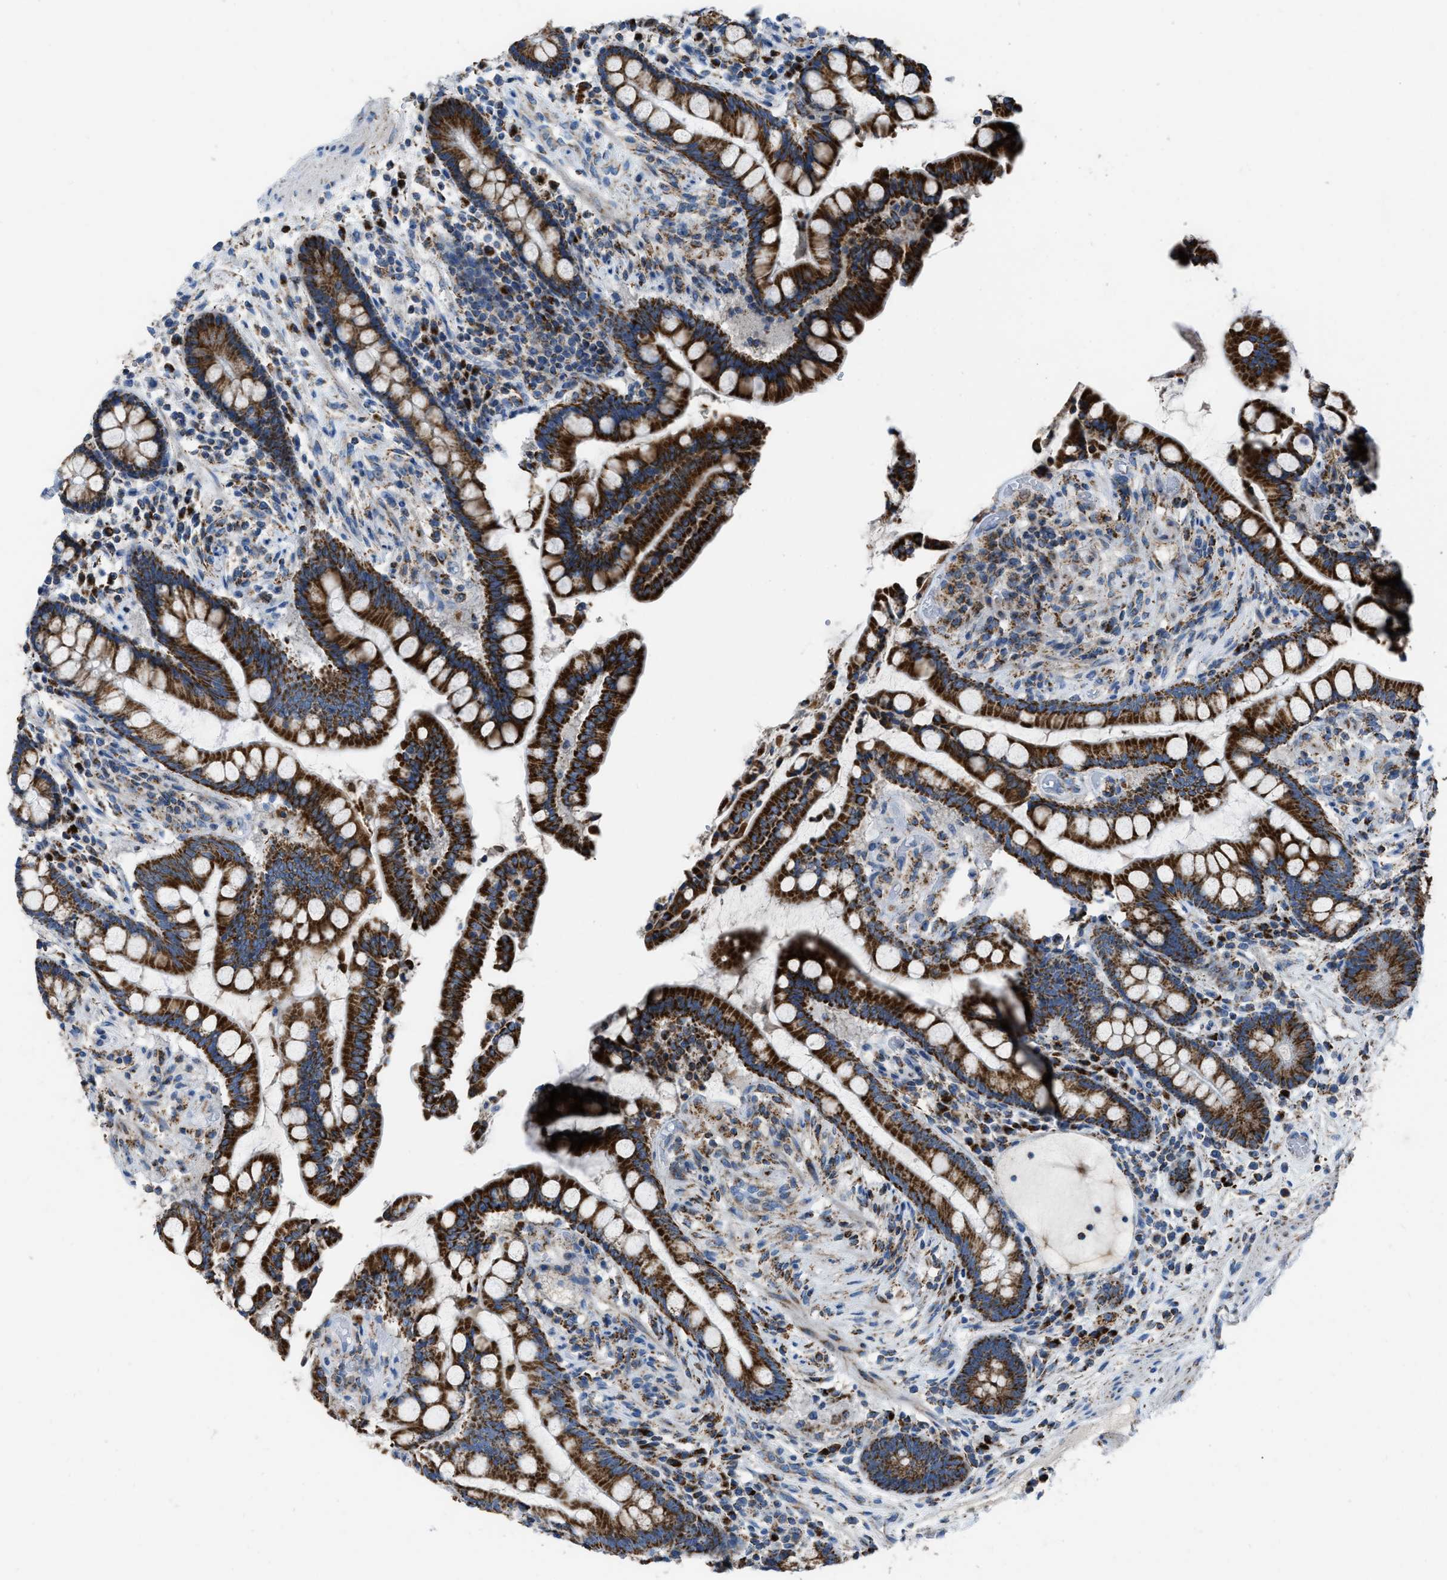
{"staining": {"intensity": "weak", "quantity": ">75%", "location": "cytoplasmic/membranous"}, "tissue": "colon", "cell_type": "Endothelial cells", "image_type": "normal", "snomed": [{"axis": "morphology", "description": "Normal tissue, NOS"}, {"axis": "topography", "description": "Colon"}], "caption": "This micrograph shows IHC staining of unremarkable human colon, with low weak cytoplasmic/membranous expression in about >75% of endothelial cells.", "gene": "ETFB", "patient": {"sex": "male", "age": 73}}